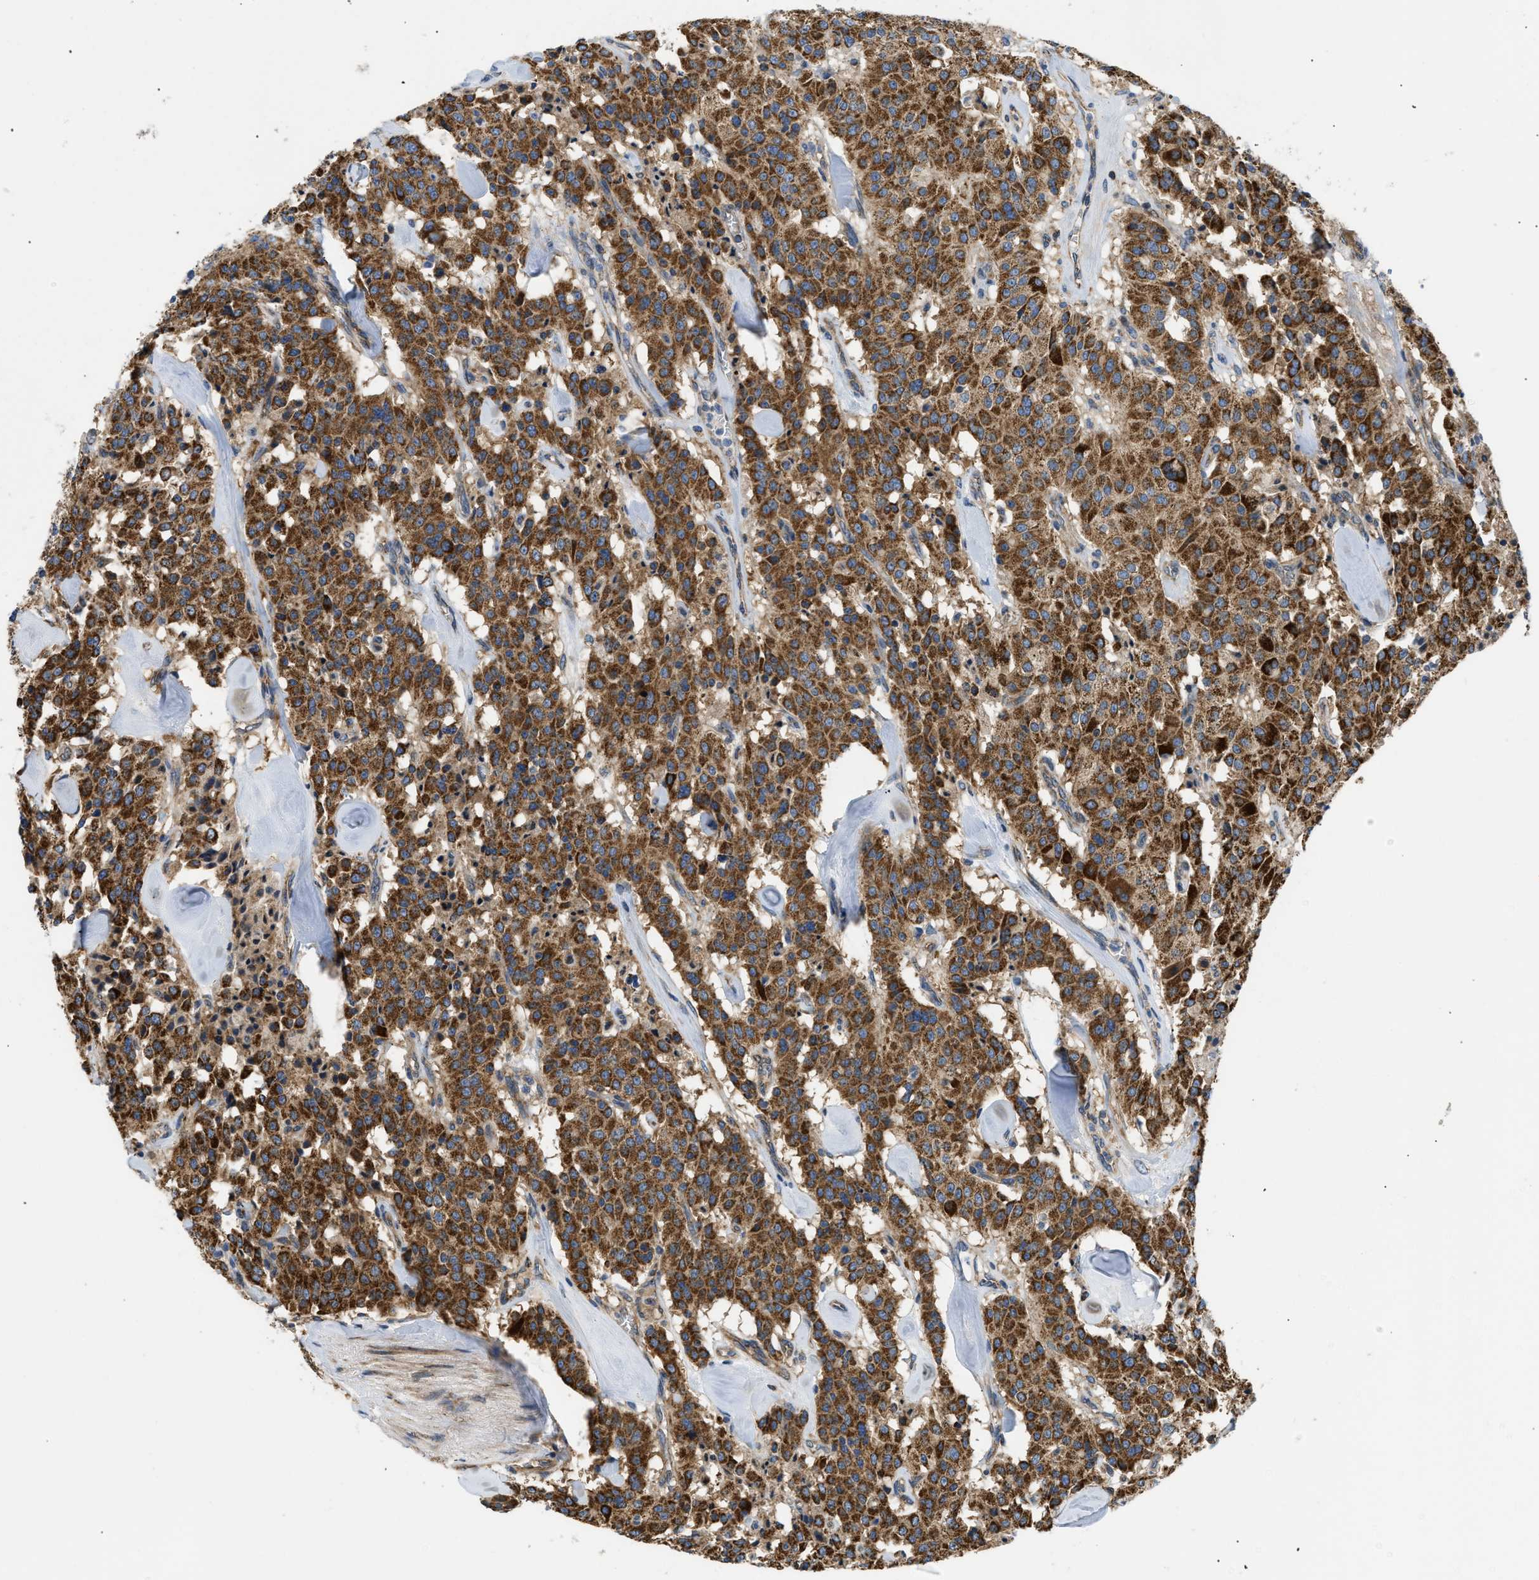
{"staining": {"intensity": "strong", "quantity": ">75%", "location": "cytoplasmic/membranous"}, "tissue": "carcinoid", "cell_type": "Tumor cells", "image_type": "cancer", "snomed": [{"axis": "morphology", "description": "Carcinoid, malignant, NOS"}, {"axis": "topography", "description": "Lung"}], "caption": "This photomicrograph exhibits carcinoid stained with IHC to label a protein in brown. The cytoplasmic/membranous of tumor cells show strong positivity for the protein. Nuclei are counter-stained blue.", "gene": "OPTN", "patient": {"sex": "male", "age": 30}}